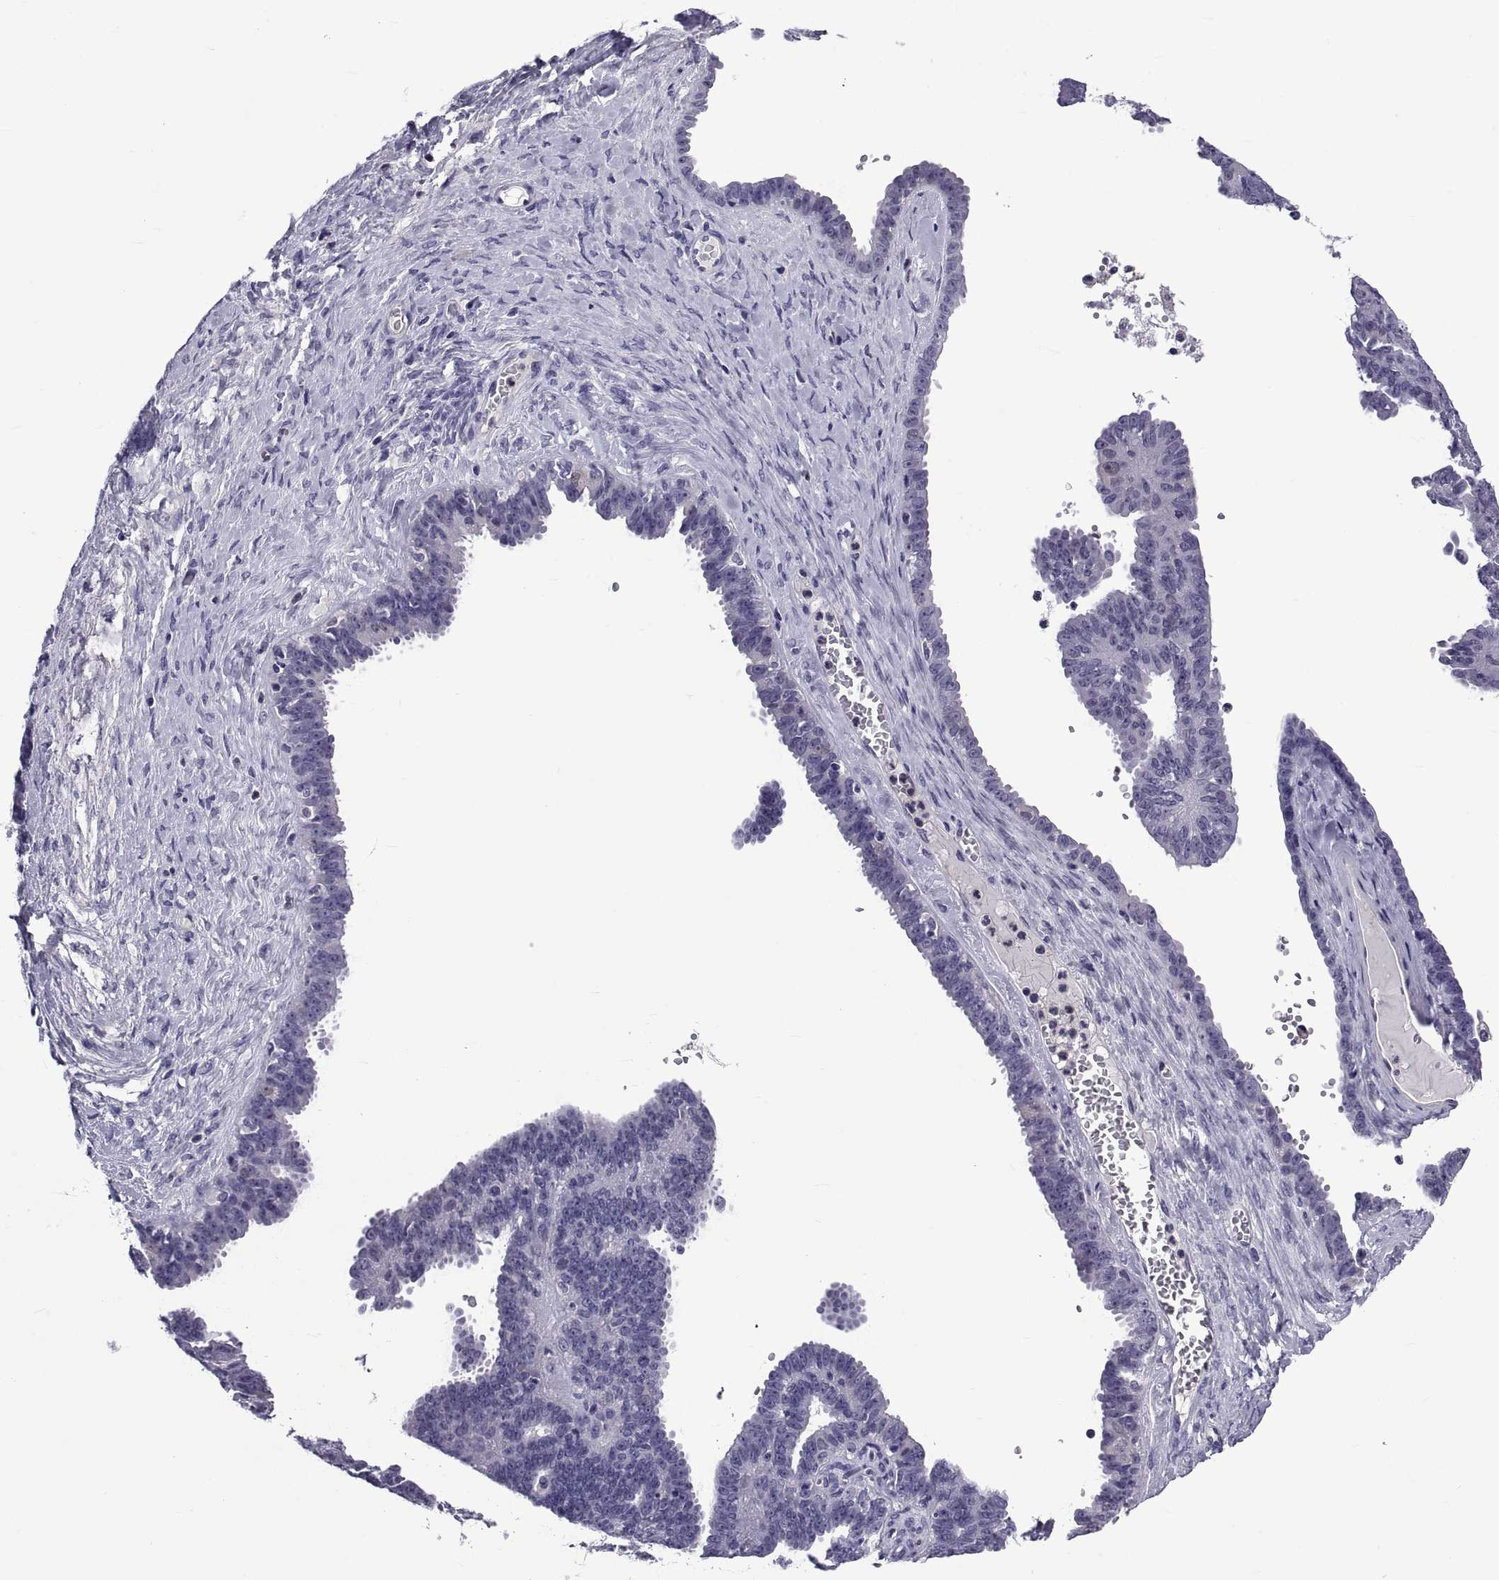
{"staining": {"intensity": "negative", "quantity": "none", "location": "none"}, "tissue": "ovarian cancer", "cell_type": "Tumor cells", "image_type": "cancer", "snomed": [{"axis": "morphology", "description": "Cystadenocarcinoma, serous, NOS"}, {"axis": "topography", "description": "Ovary"}], "caption": "DAB (3,3'-diaminobenzidine) immunohistochemical staining of ovarian cancer (serous cystadenocarcinoma) shows no significant expression in tumor cells.", "gene": "LCN9", "patient": {"sex": "female", "age": 71}}